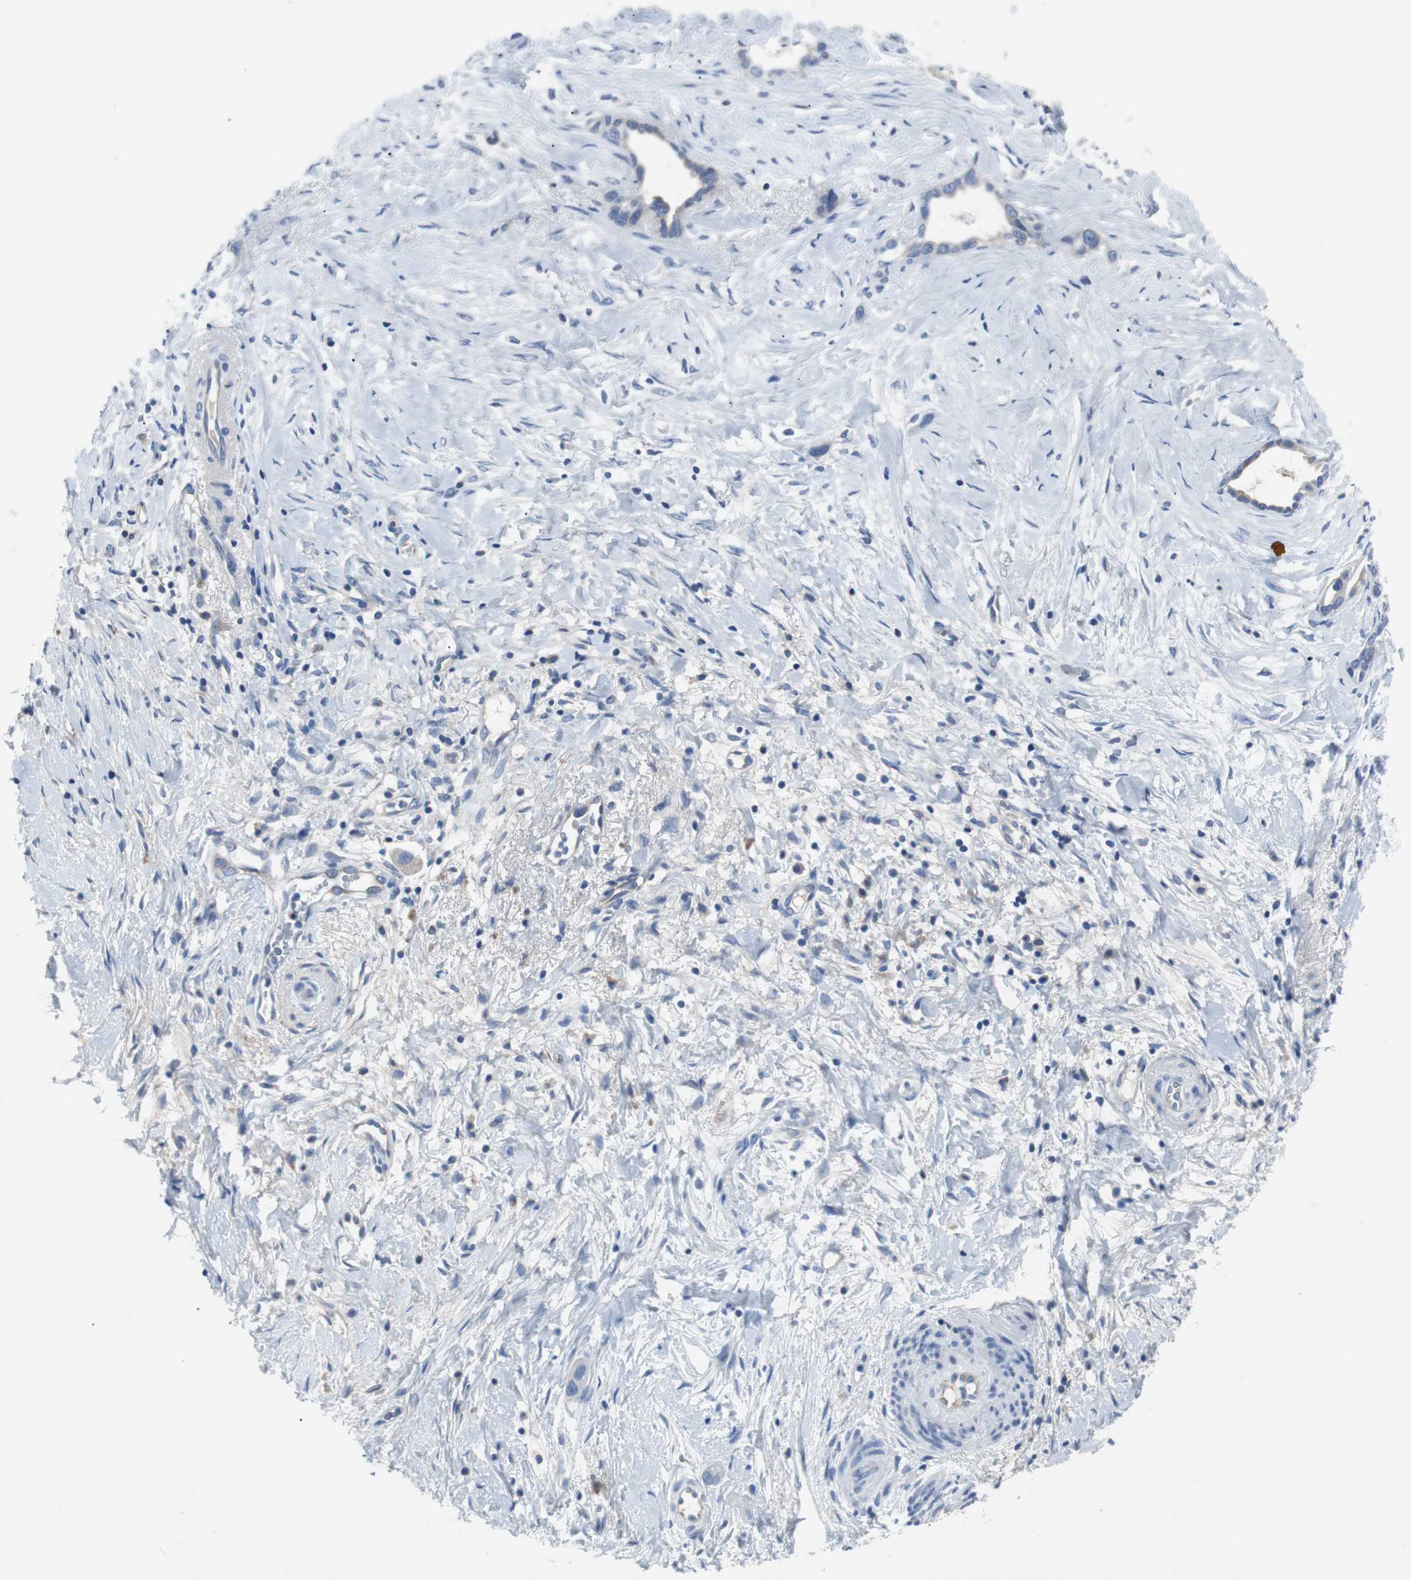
{"staining": {"intensity": "negative", "quantity": "none", "location": "none"}, "tissue": "liver cancer", "cell_type": "Tumor cells", "image_type": "cancer", "snomed": [{"axis": "morphology", "description": "Cholangiocarcinoma"}, {"axis": "topography", "description": "Liver"}], "caption": "This photomicrograph is of liver cancer stained with IHC to label a protein in brown with the nuclei are counter-stained blue. There is no expression in tumor cells. (Brightfield microscopy of DAB (3,3'-diaminobenzidine) immunohistochemistry at high magnification).", "gene": "EEF2K", "patient": {"sex": "female", "age": 65}}